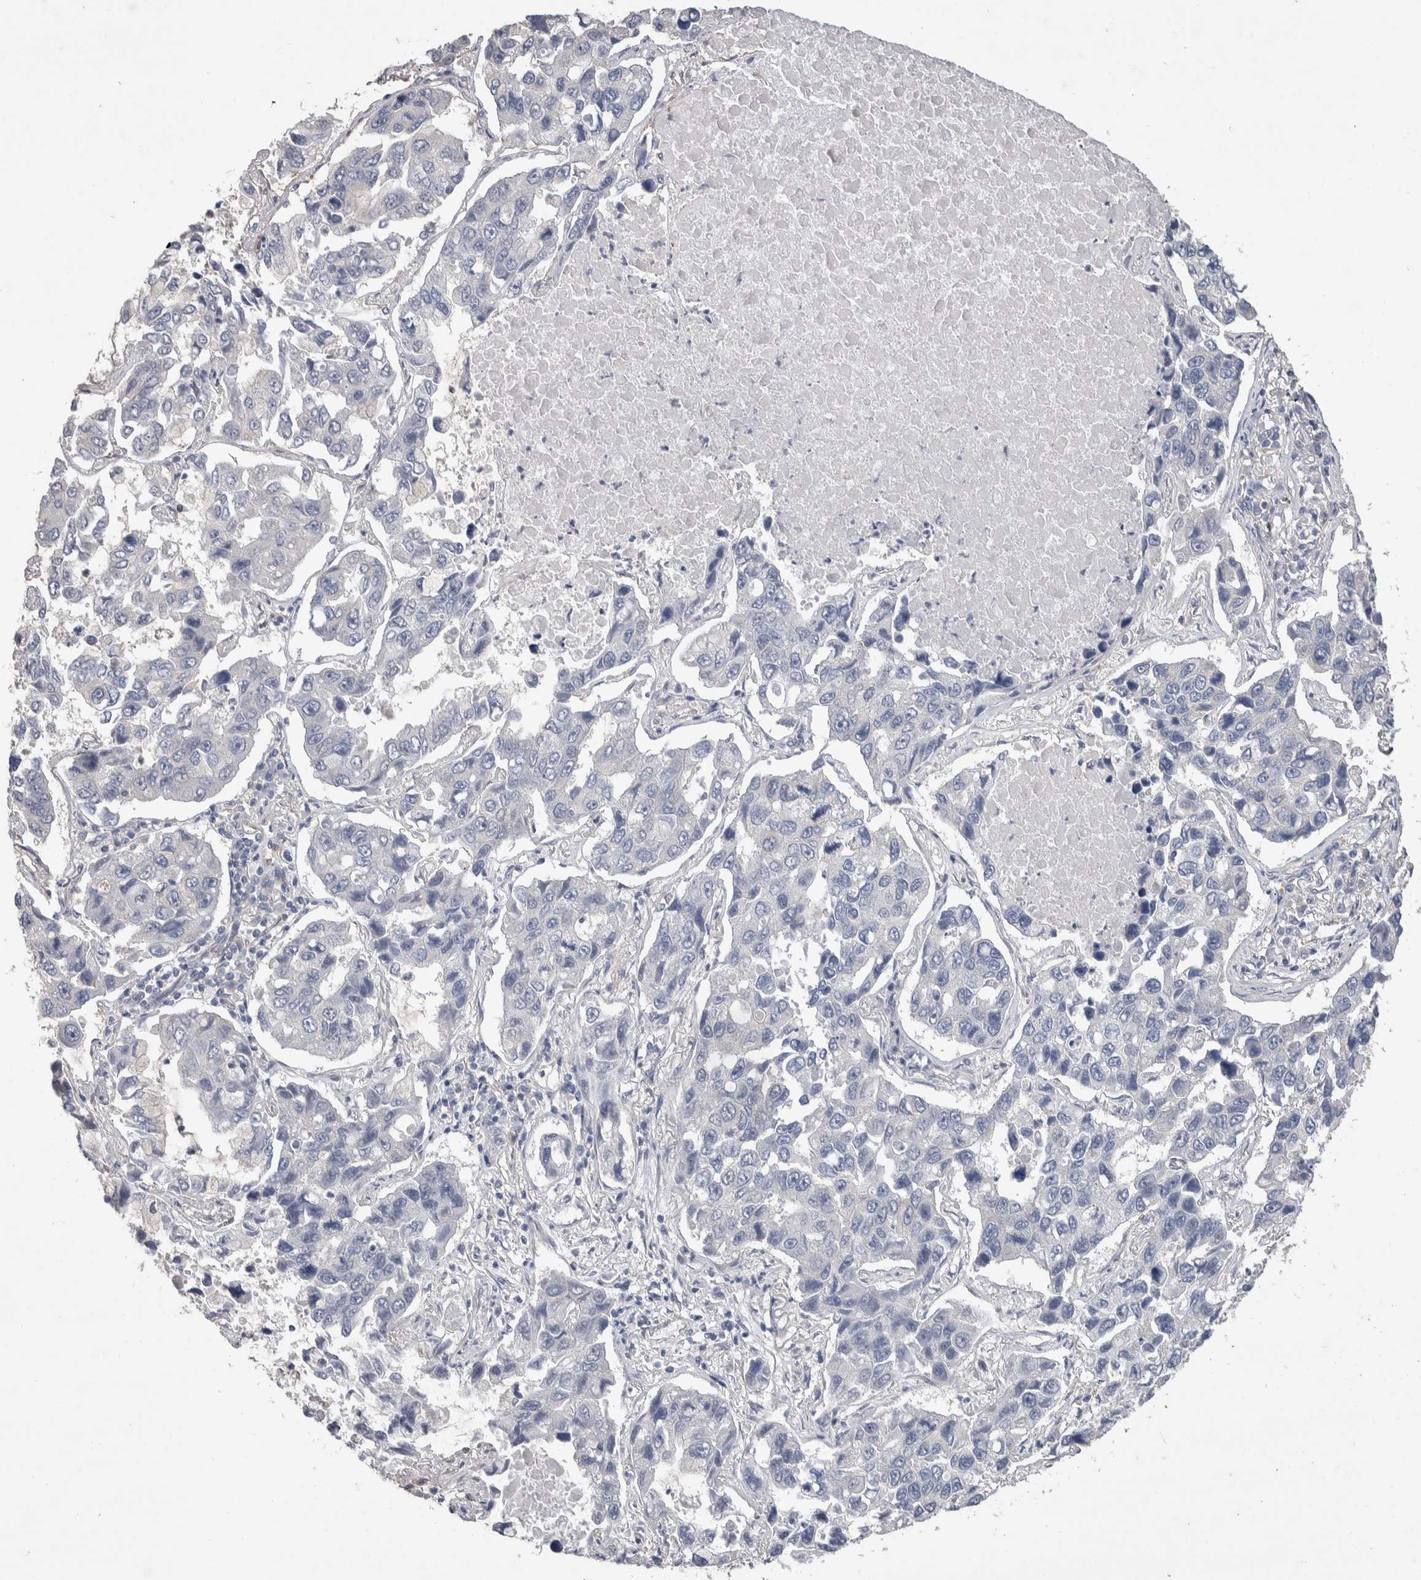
{"staining": {"intensity": "negative", "quantity": "none", "location": "none"}, "tissue": "lung cancer", "cell_type": "Tumor cells", "image_type": "cancer", "snomed": [{"axis": "morphology", "description": "Adenocarcinoma, NOS"}, {"axis": "topography", "description": "Lung"}], "caption": "Micrograph shows no significant protein staining in tumor cells of lung adenocarcinoma.", "gene": "GCNA", "patient": {"sex": "male", "age": 64}}